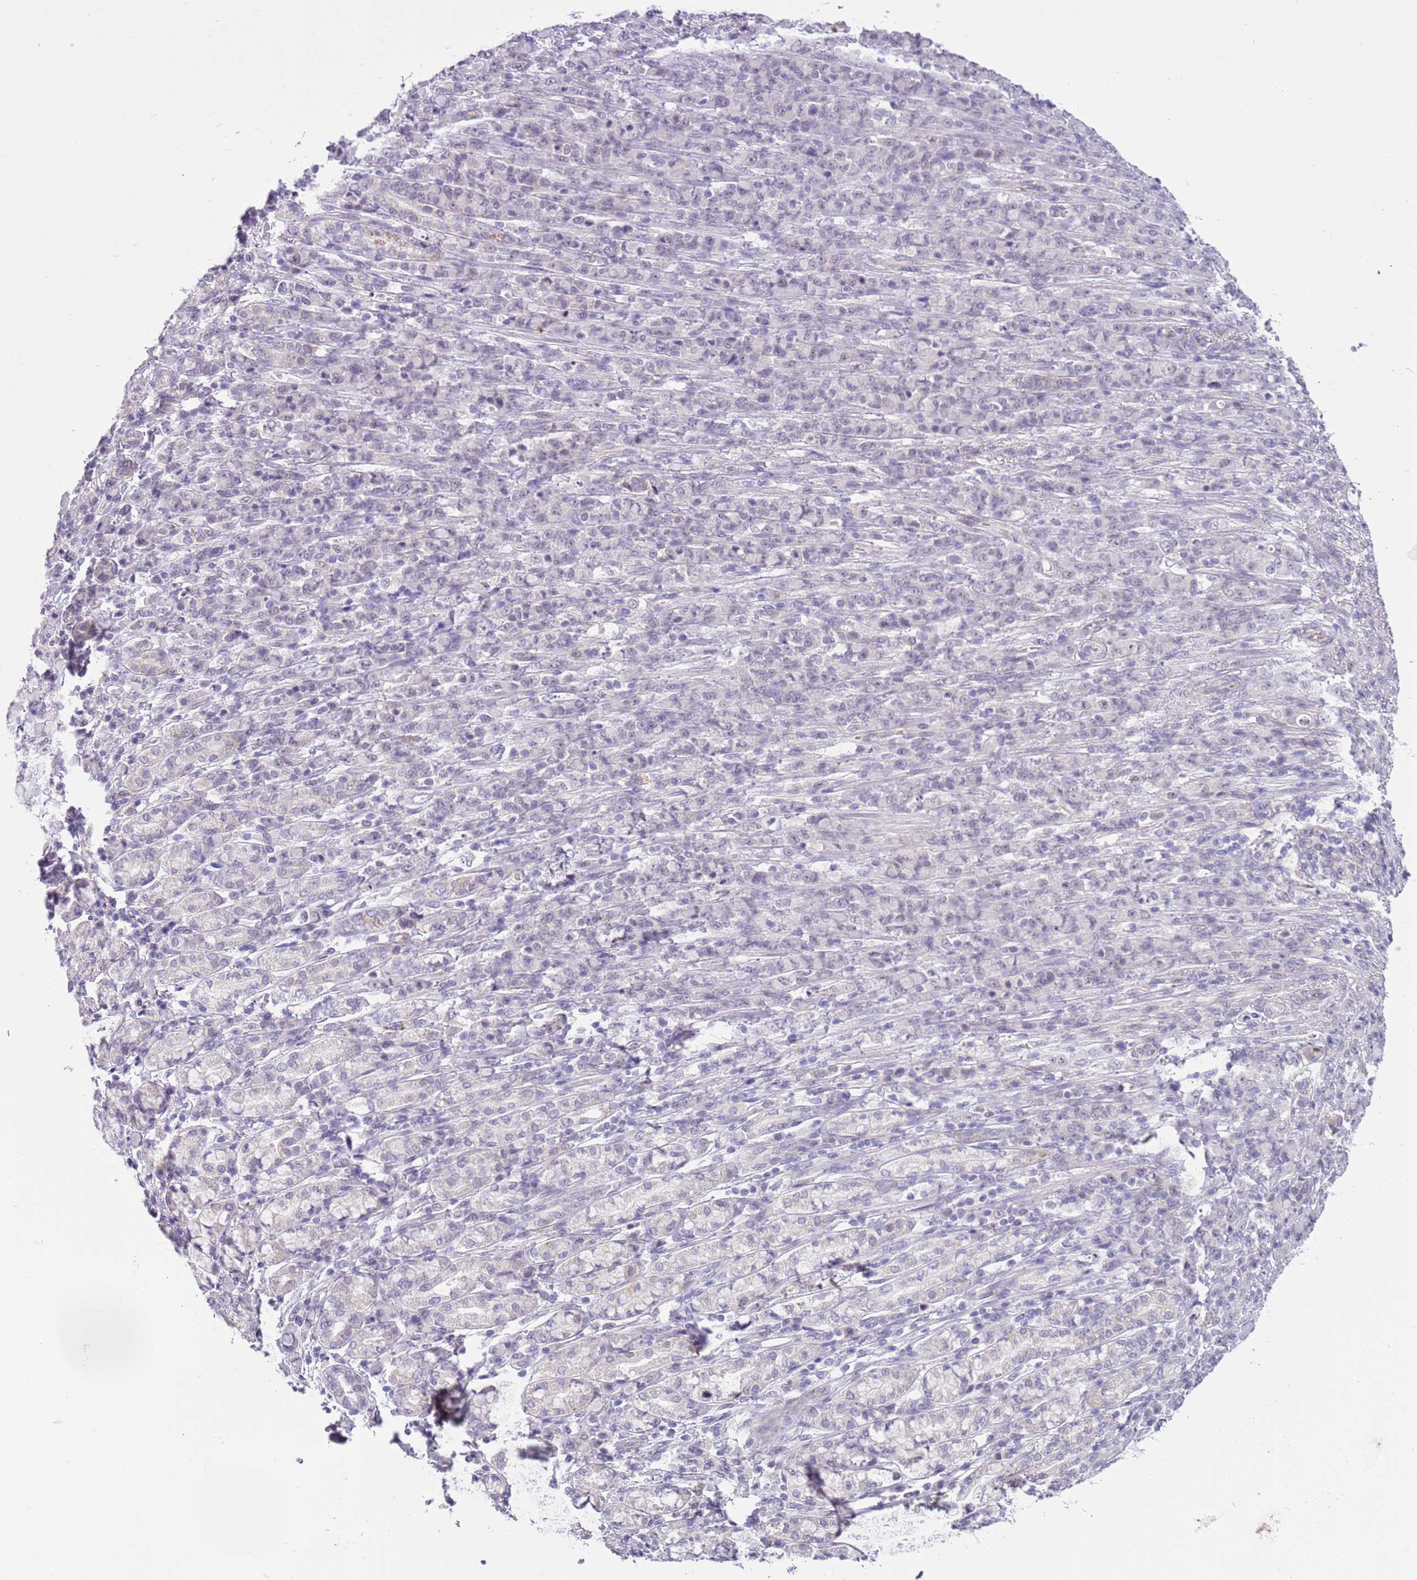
{"staining": {"intensity": "negative", "quantity": "none", "location": "none"}, "tissue": "stomach cancer", "cell_type": "Tumor cells", "image_type": "cancer", "snomed": [{"axis": "morphology", "description": "Normal tissue, NOS"}, {"axis": "morphology", "description": "Adenocarcinoma, NOS"}, {"axis": "topography", "description": "Stomach"}], "caption": "Protein analysis of stomach cancer (adenocarcinoma) reveals no significant expression in tumor cells.", "gene": "FAM120C", "patient": {"sex": "female", "age": 79}}